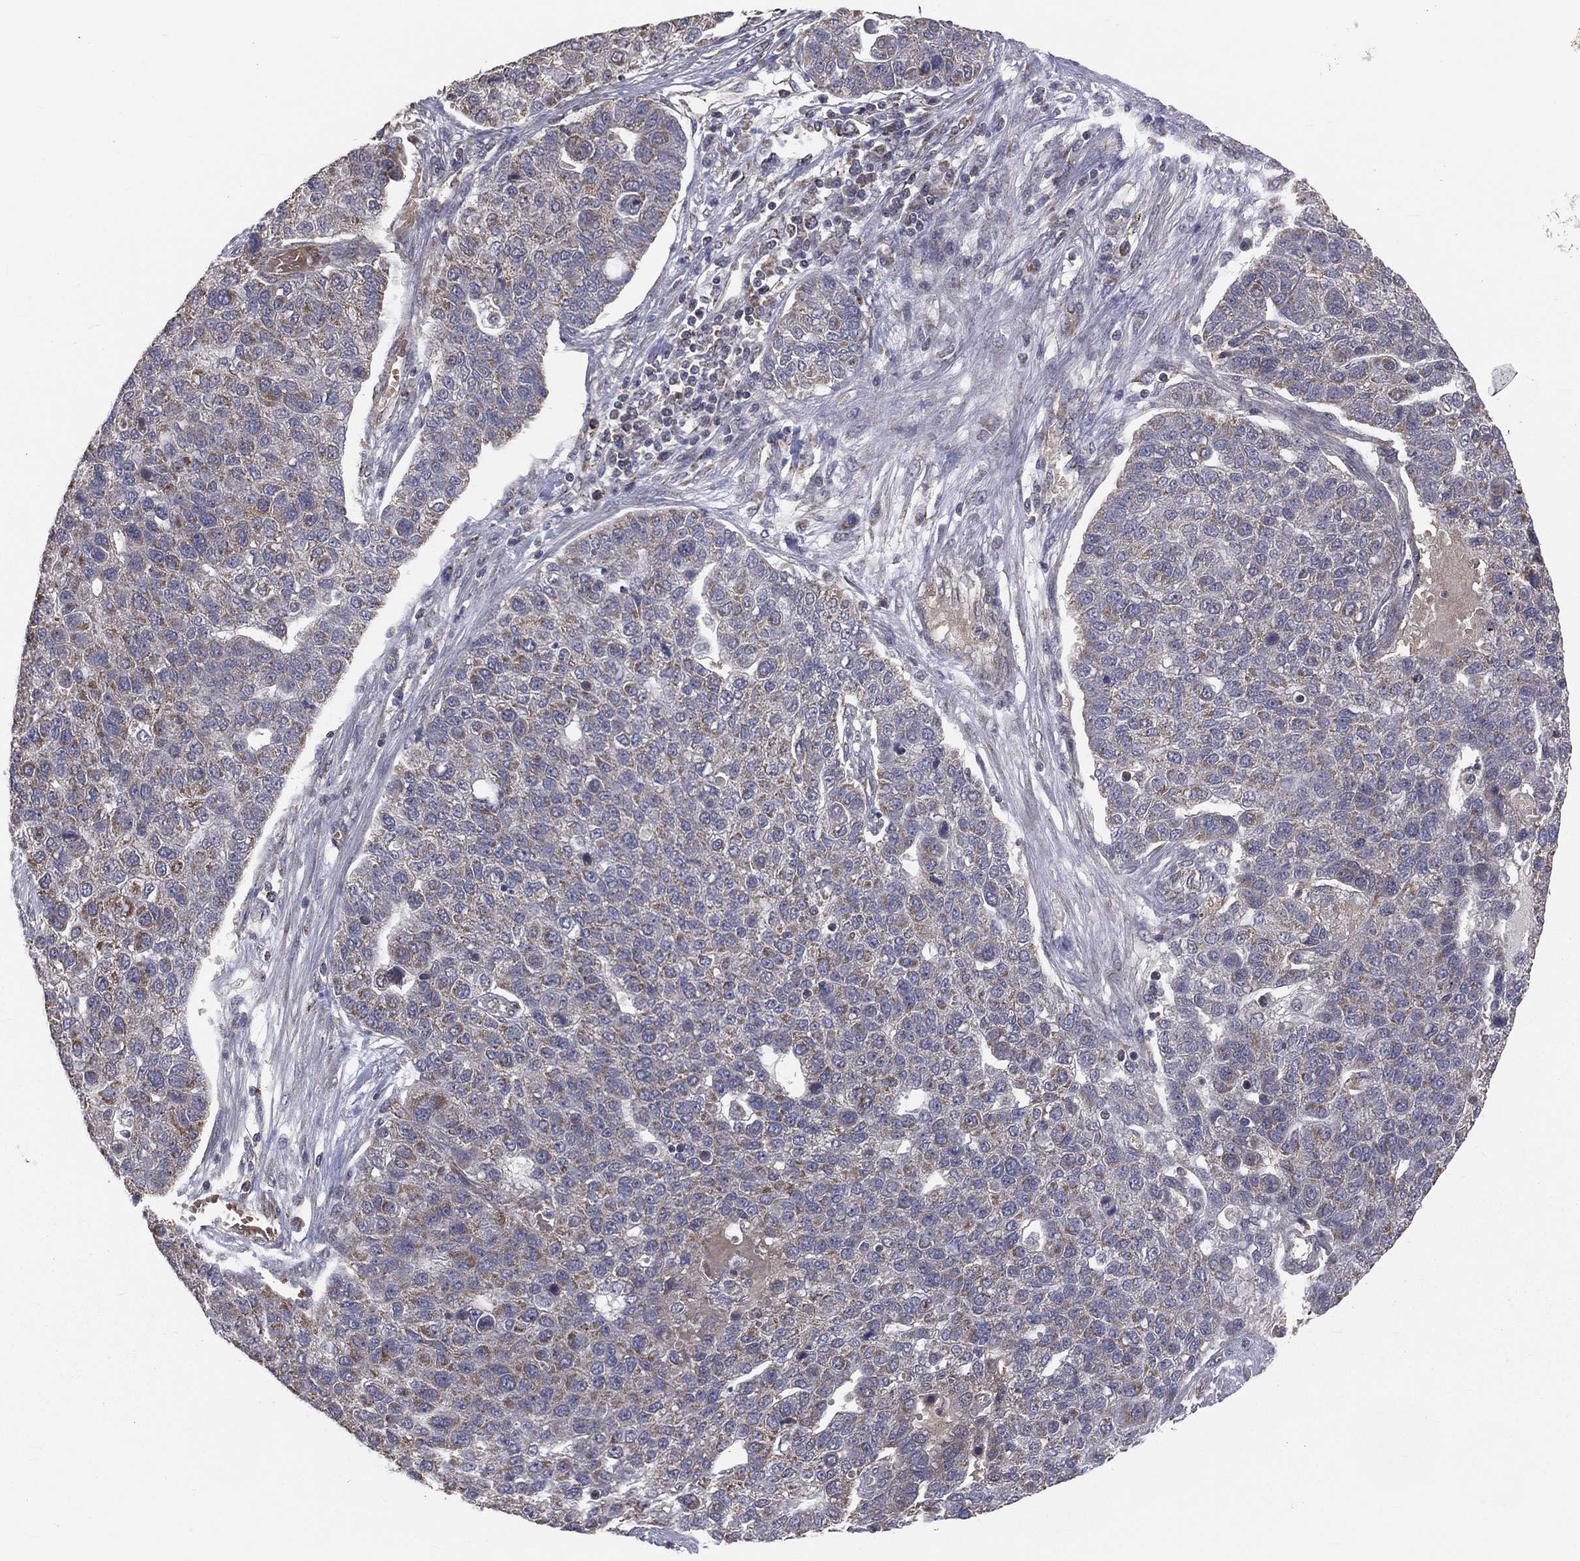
{"staining": {"intensity": "moderate", "quantity": "25%-75%", "location": "cytoplasmic/membranous"}, "tissue": "pancreatic cancer", "cell_type": "Tumor cells", "image_type": "cancer", "snomed": [{"axis": "morphology", "description": "Adenocarcinoma, NOS"}, {"axis": "topography", "description": "Pancreas"}], "caption": "A photomicrograph of pancreatic adenocarcinoma stained for a protein reveals moderate cytoplasmic/membranous brown staining in tumor cells.", "gene": "MRPL46", "patient": {"sex": "female", "age": 61}}